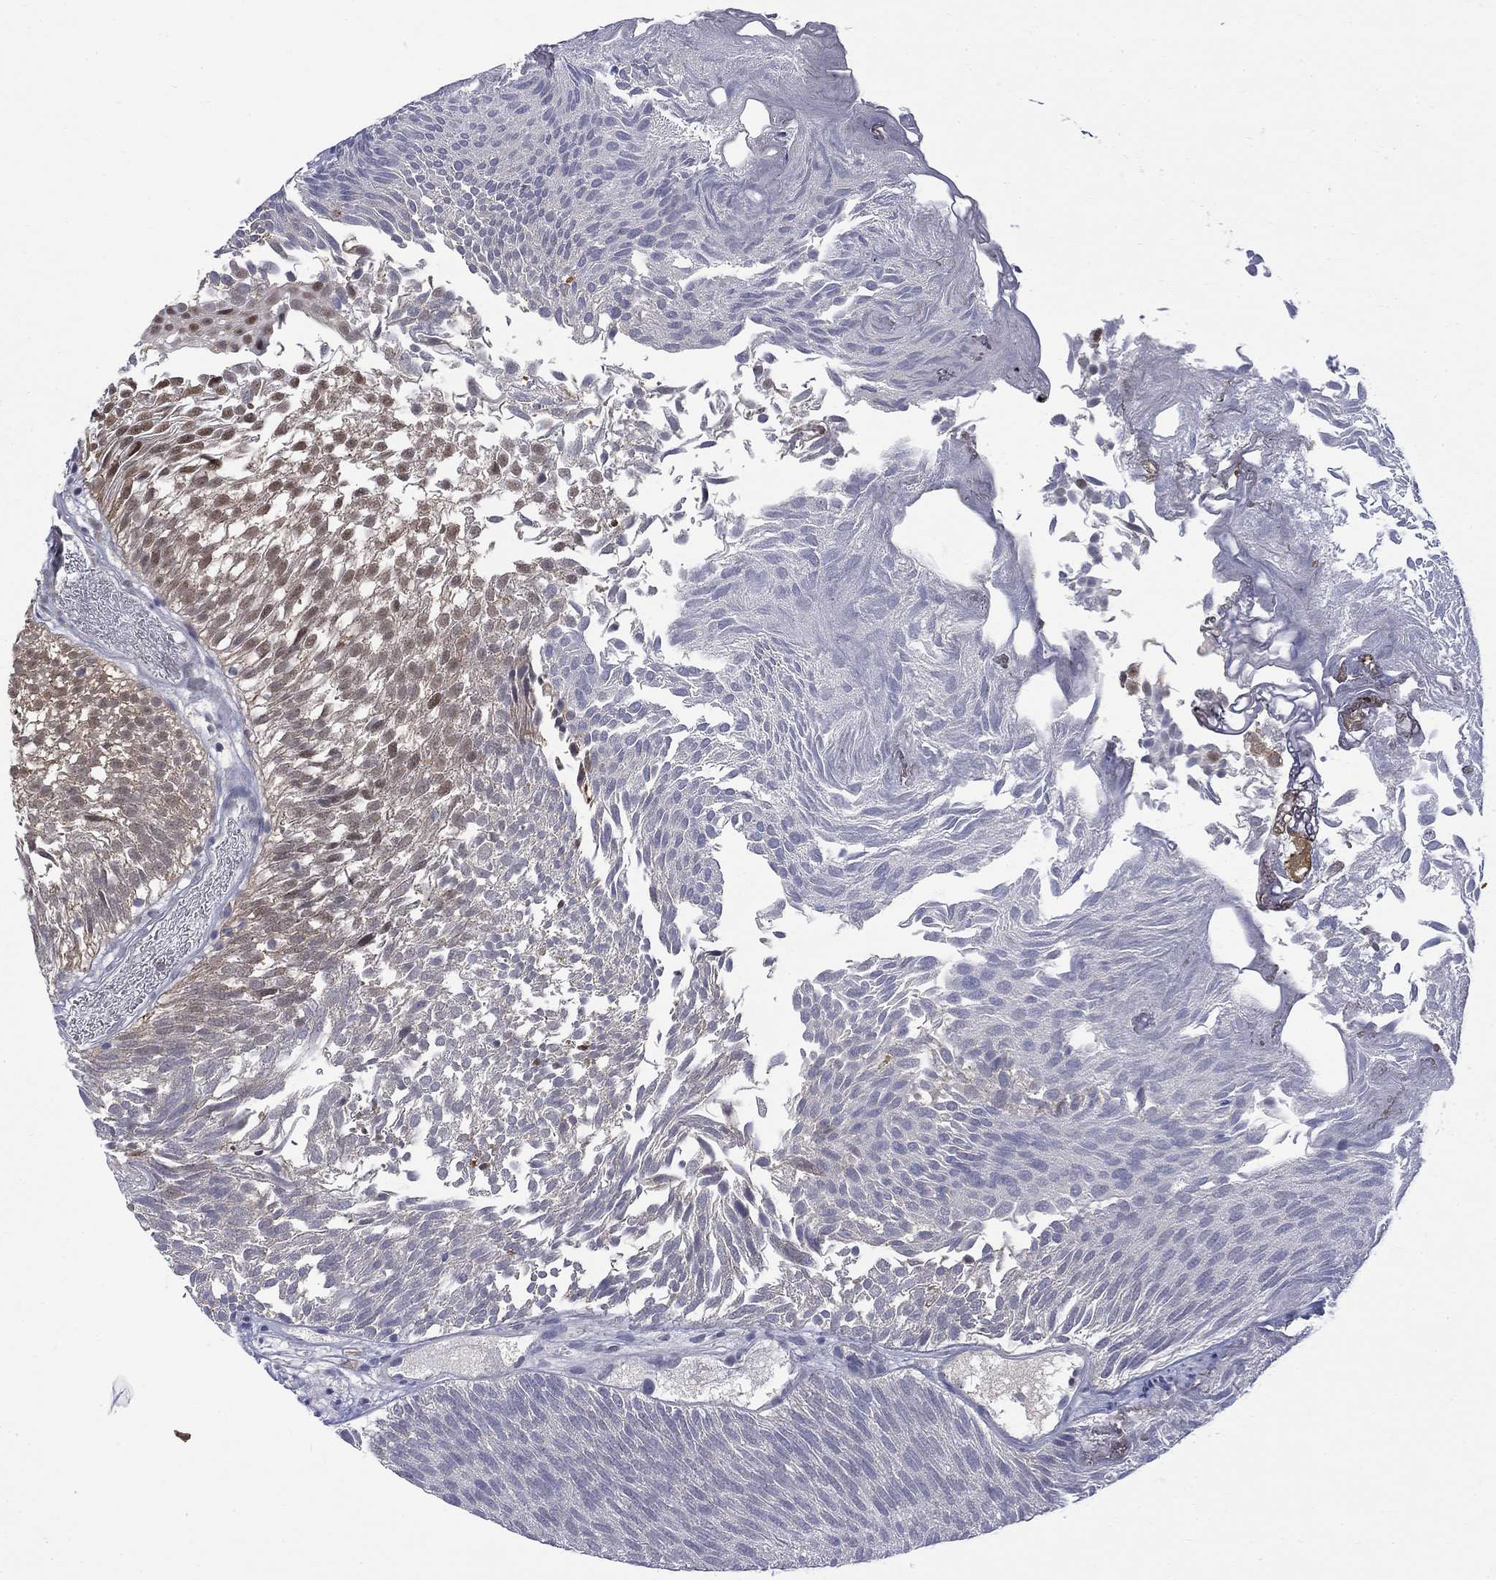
{"staining": {"intensity": "weak", "quantity": "25%-75%", "location": "cytoplasmic/membranous,nuclear"}, "tissue": "urothelial cancer", "cell_type": "Tumor cells", "image_type": "cancer", "snomed": [{"axis": "morphology", "description": "Urothelial carcinoma, Low grade"}, {"axis": "topography", "description": "Urinary bladder"}], "caption": "This histopathology image displays urothelial carcinoma (low-grade) stained with IHC to label a protein in brown. The cytoplasmic/membranous and nuclear of tumor cells show weak positivity for the protein. Nuclei are counter-stained blue.", "gene": "PCBP3", "patient": {"sex": "male", "age": 52}}